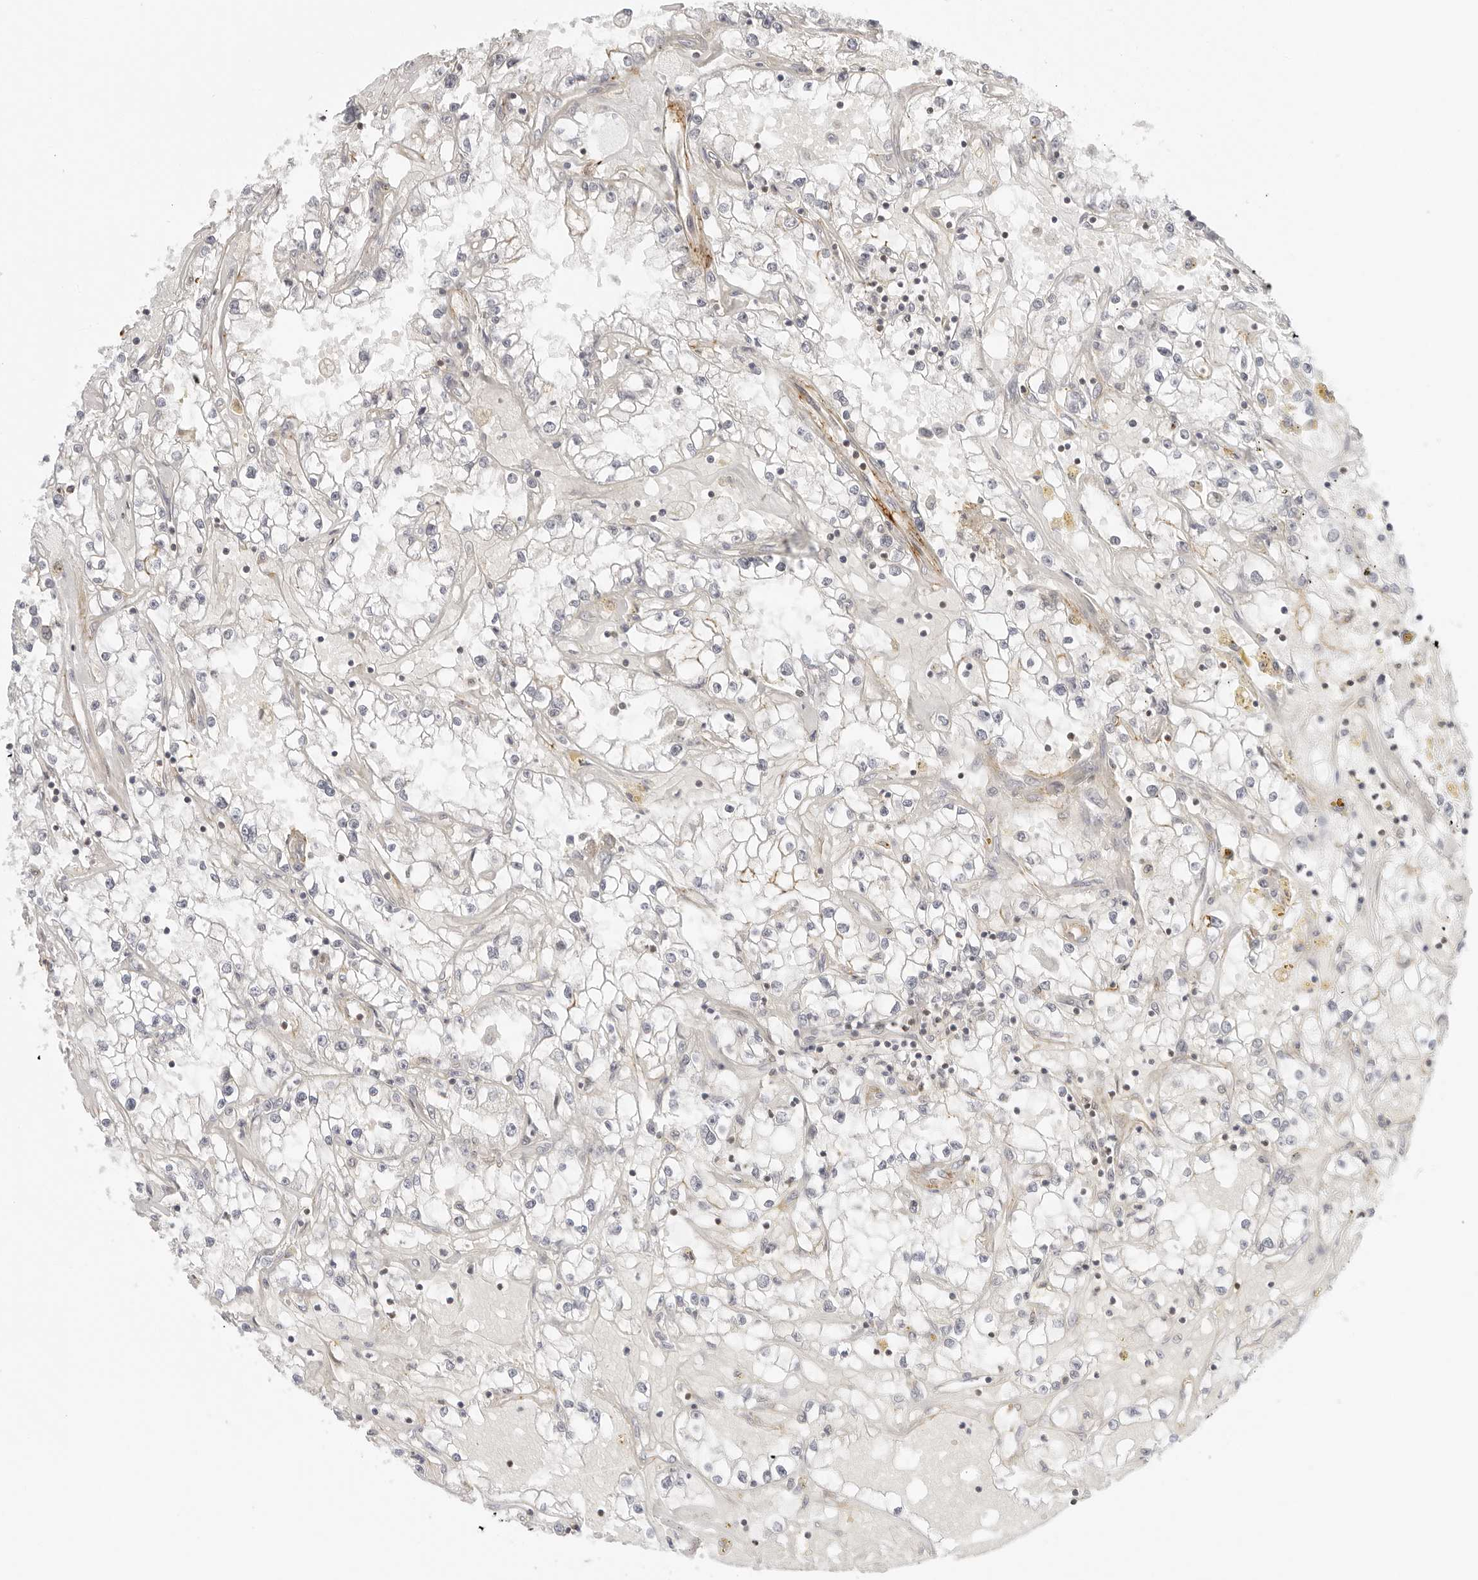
{"staining": {"intensity": "negative", "quantity": "none", "location": "none"}, "tissue": "renal cancer", "cell_type": "Tumor cells", "image_type": "cancer", "snomed": [{"axis": "morphology", "description": "Adenocarcinoma, NOS"}, {"axis": "topography", "description": "Kidney"}], "caption": "There is no significant staining in tumor cells of renal cancer.", "gene": "OSCP1", "patient": {"sex": "male", "age": 56}}